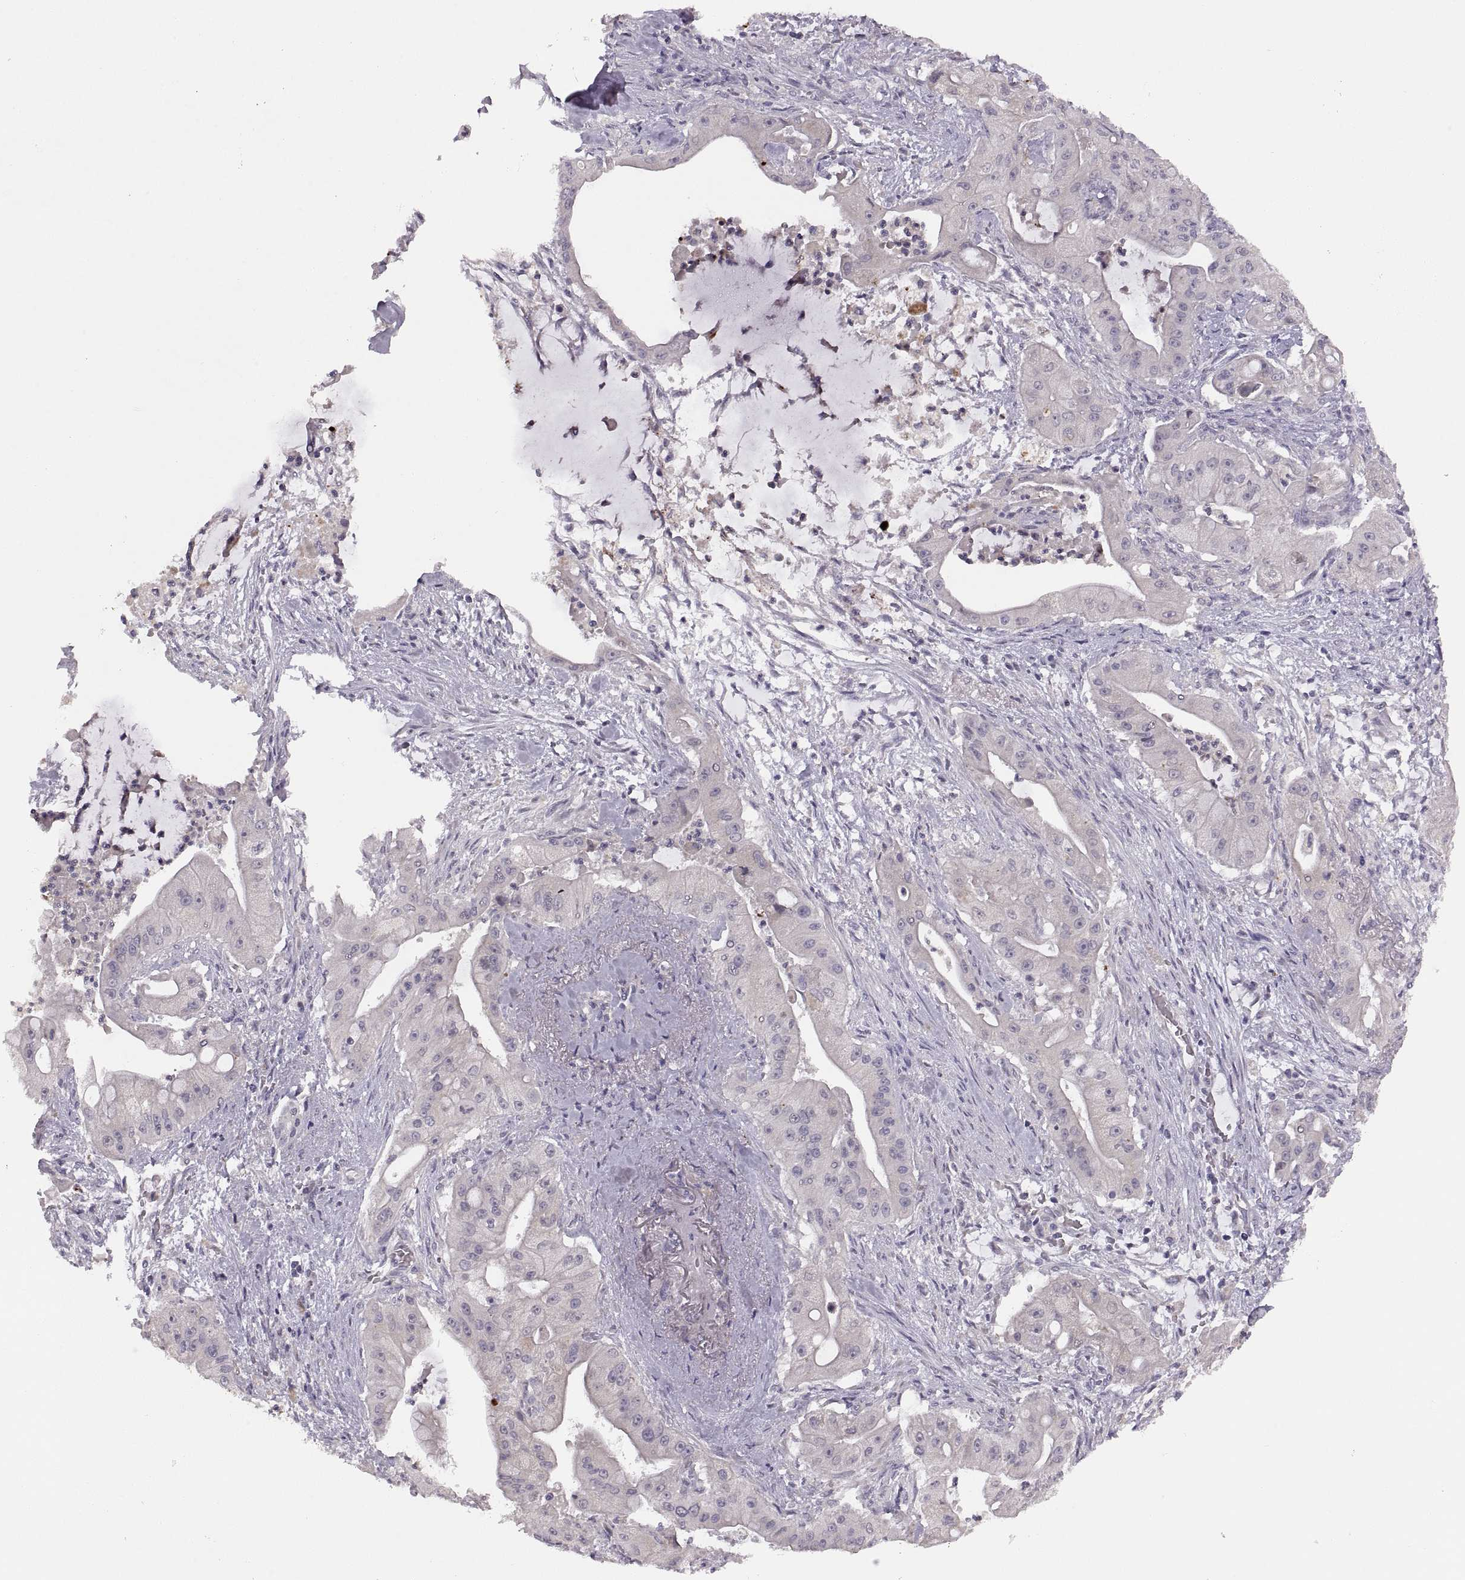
{"staining": {"intensity": "weak", "quantity": "25%-75%", "location": "cytoplasmic/membranous,nuclear"}, "tissue": "pancreatic cancer", "cell_type": "Tumor cells", "image_type": "cancer", "snomed": [{"axis": "morphology", "description": "Normal tissue, NOS"}, {"axis": "morphology", "description": "Inflammation, NOS"}, {"axis": "morphology", "description": "Adenocarcinoma, NOS"}, {"axis": "topography", "description": "Pancreas"}], "caption": "The micrograph reveals staining of pancreatic adenocarcinoma, revealing weak cytoplasmic/membranous and nuclear protein expression (brown color) within tumor cells. The protein is stained brown, and the nuclei are stained in blue (DAB (3,3'-diaminobenzidine) IHC with brightfield microscopy, high magnification).", "gene": "ADH6", "patient": {"sex": "male", "age": 57}}